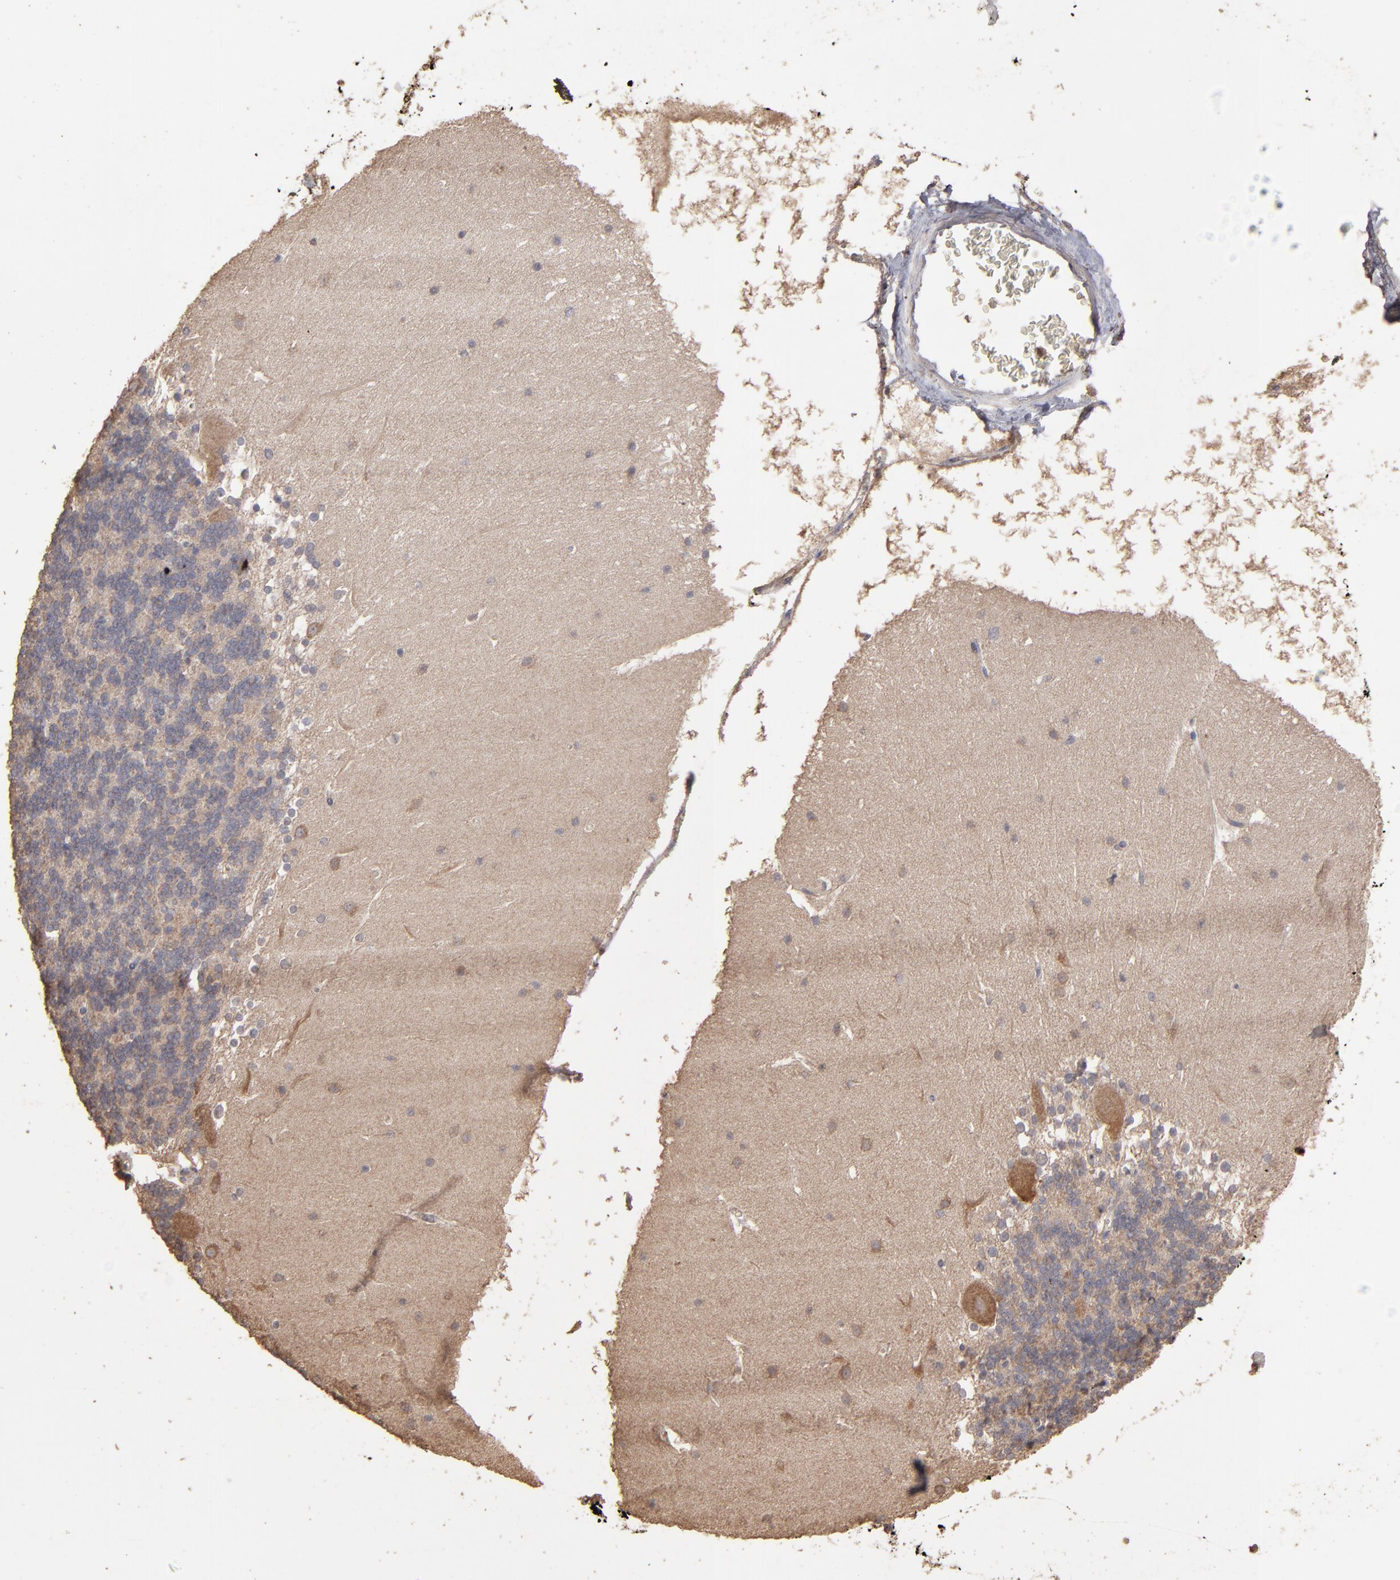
{"staining": {"intensity": "weak", "quantity": "<25%", "location": "cytoplasmic/membranous"}, "tissue": "cerebellum", "cell_type": "Cells in granular layer", "image_type": "normal", "snomed": [{"axis": "morphology", "description": "Normal tissue, NOS"}, {"axis": "topography", "description": "Cerebellum"}], "caption": "This is an IHC micrograph of unremarkable cerebellum. There is no staining in cells in granular layer.", "gene": "MMP2", "patient": {"sex": "female", "age": 19}}